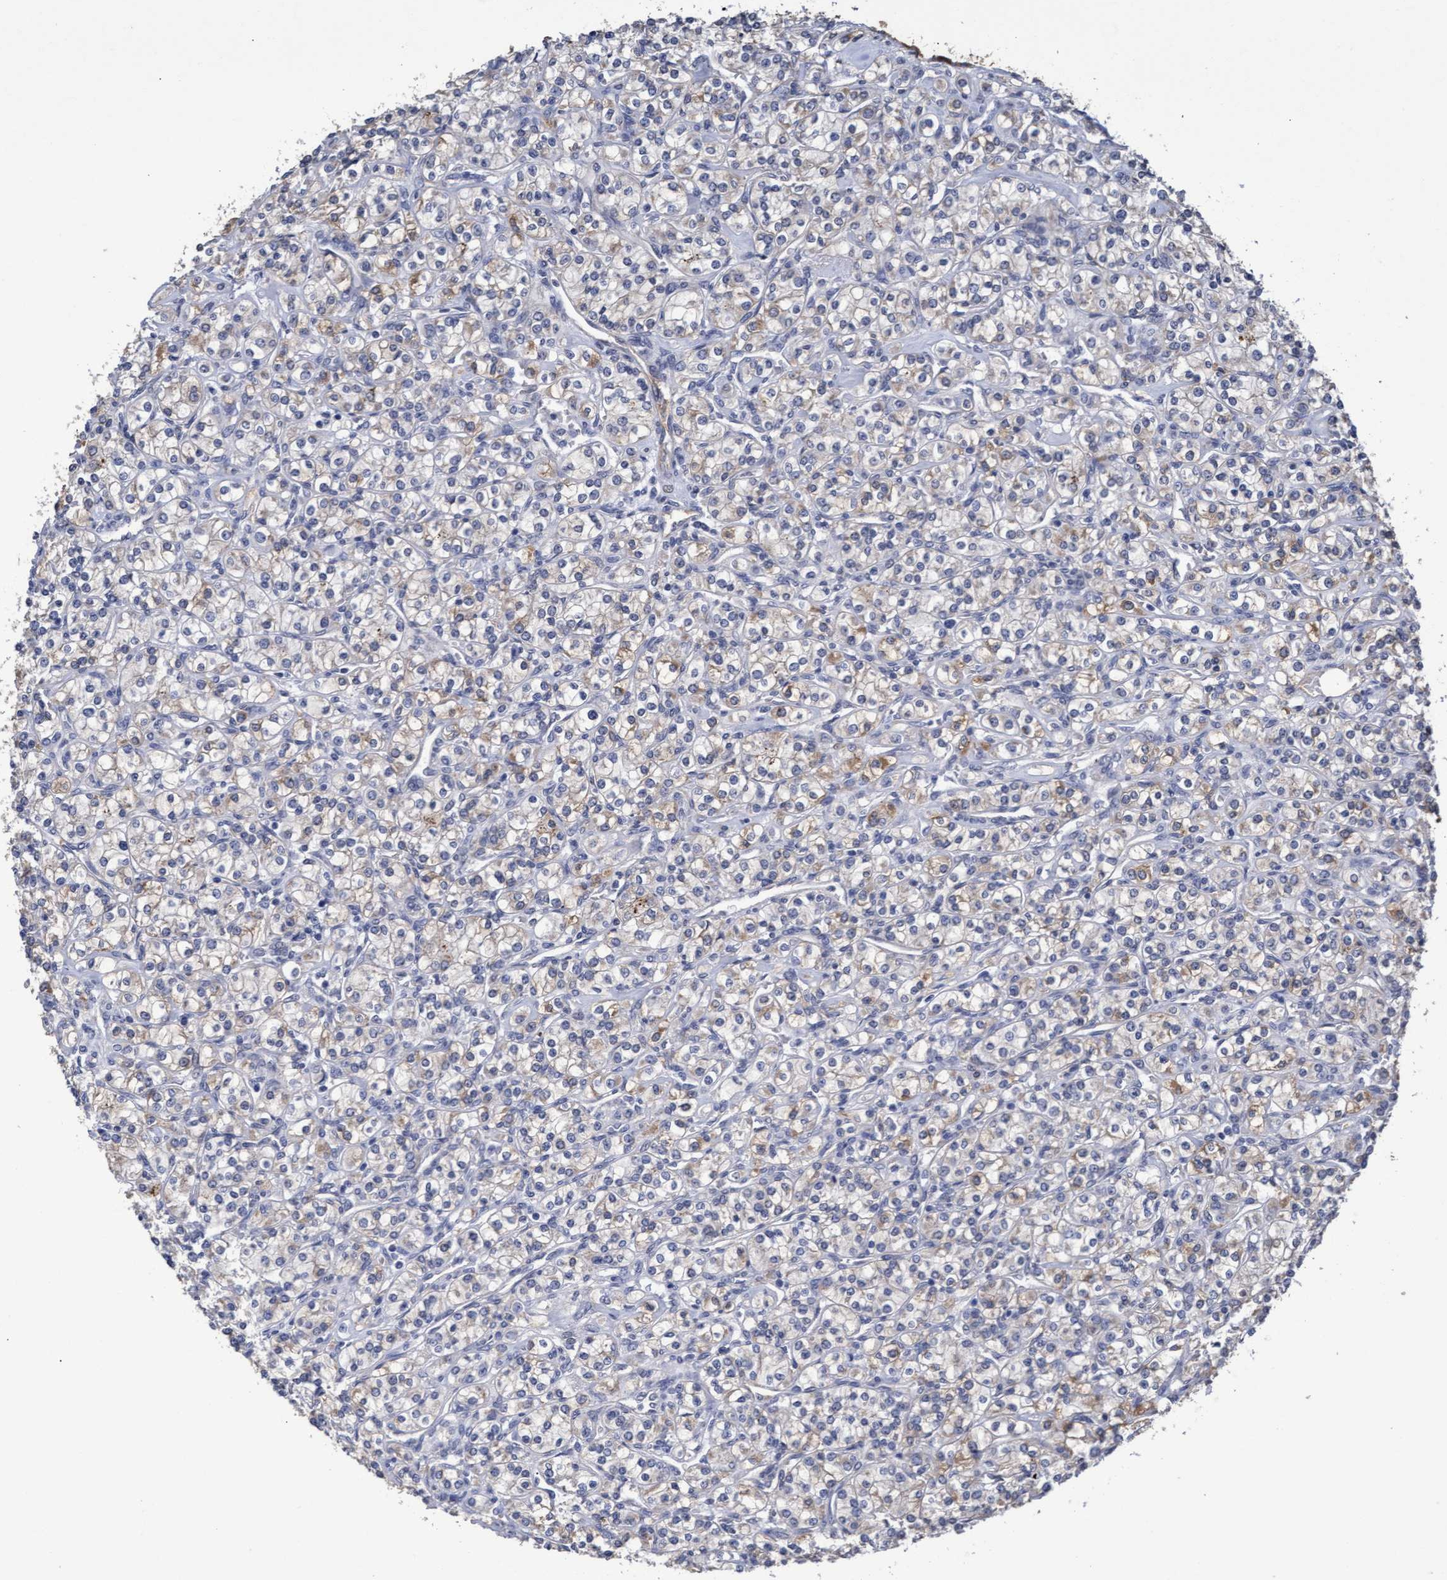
{"staining": {"intensity": "weak", "quantity": "<25%", "location": "cytoplasmic/membranous"}, "tissue": "renal cancer", "cell_type": "Tumor cells", "image_type": "cancer", "snomed": [{"axis": "morphology", "description": "Adenocarcinoma, NOS"}, {"axis": "topography", "description": "Kidney"}], "caption": "Tumor cells are negative for brown protein staining in renal adenocarcinoma.", "gene": "GPR39", "patient": {"sex": "male", "age": 77}}